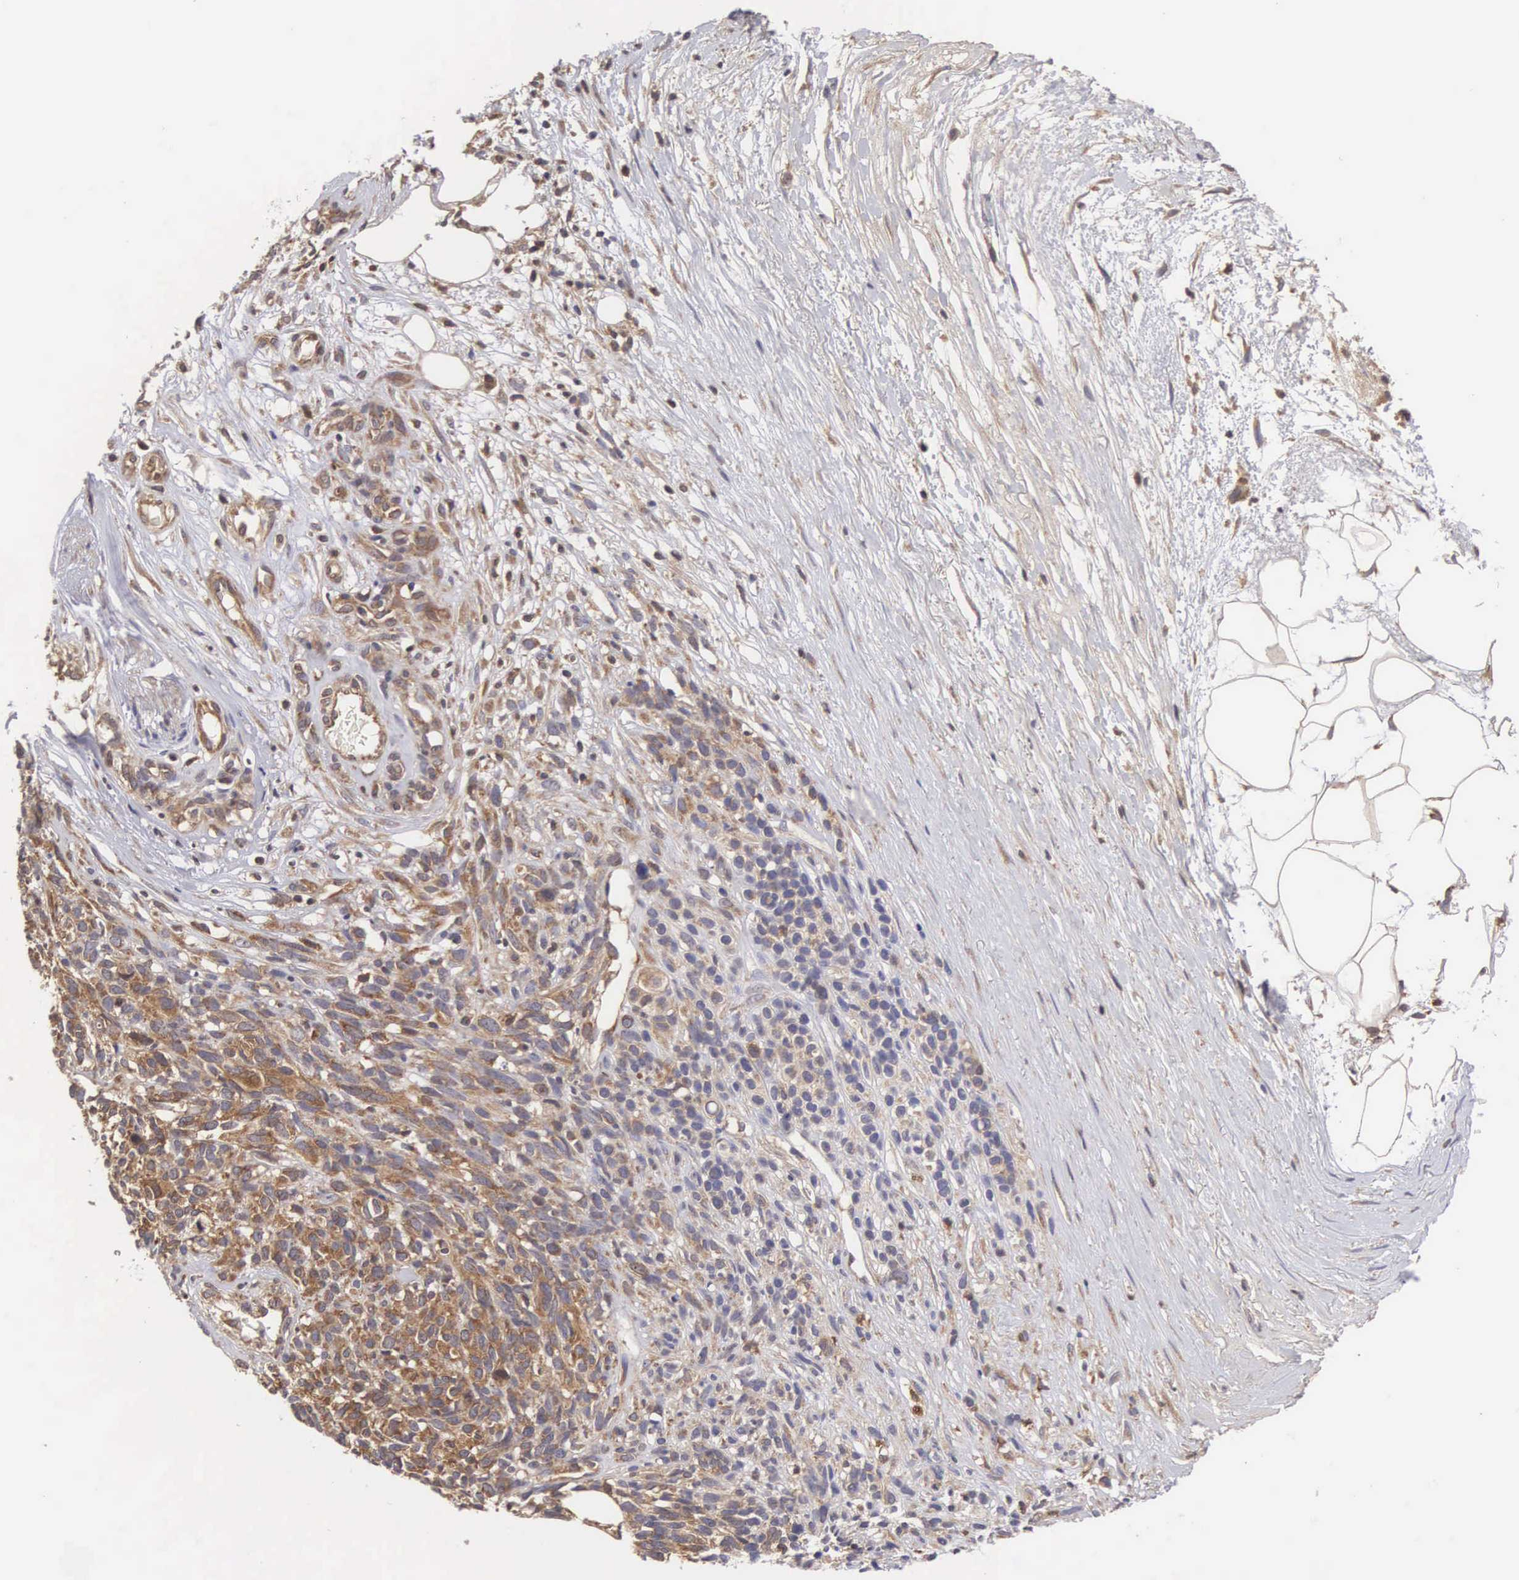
{"staining": {"intensity": "moderate", "quantity": ">75%", "location": "cytoplasmic/membranous"}, "tissue": "melanoma", "cell_type": "Tumor cells", "image_type": "cancer", "snomed": [{"axis": "morphology", "description": "Malignant melanoma, NOS"}, {"axis": "topography", "description": "Skin"}], "caption": "Immunohistochemical staining of malignant melanoma shows medium levels of moderate cytoplasmic/membranous staining in about >75% of tumor cells. (IHC, brightfield microscopy, high magnification).", "gene": "DHRS1", "patient": {"sex": "female", "age": 85}}